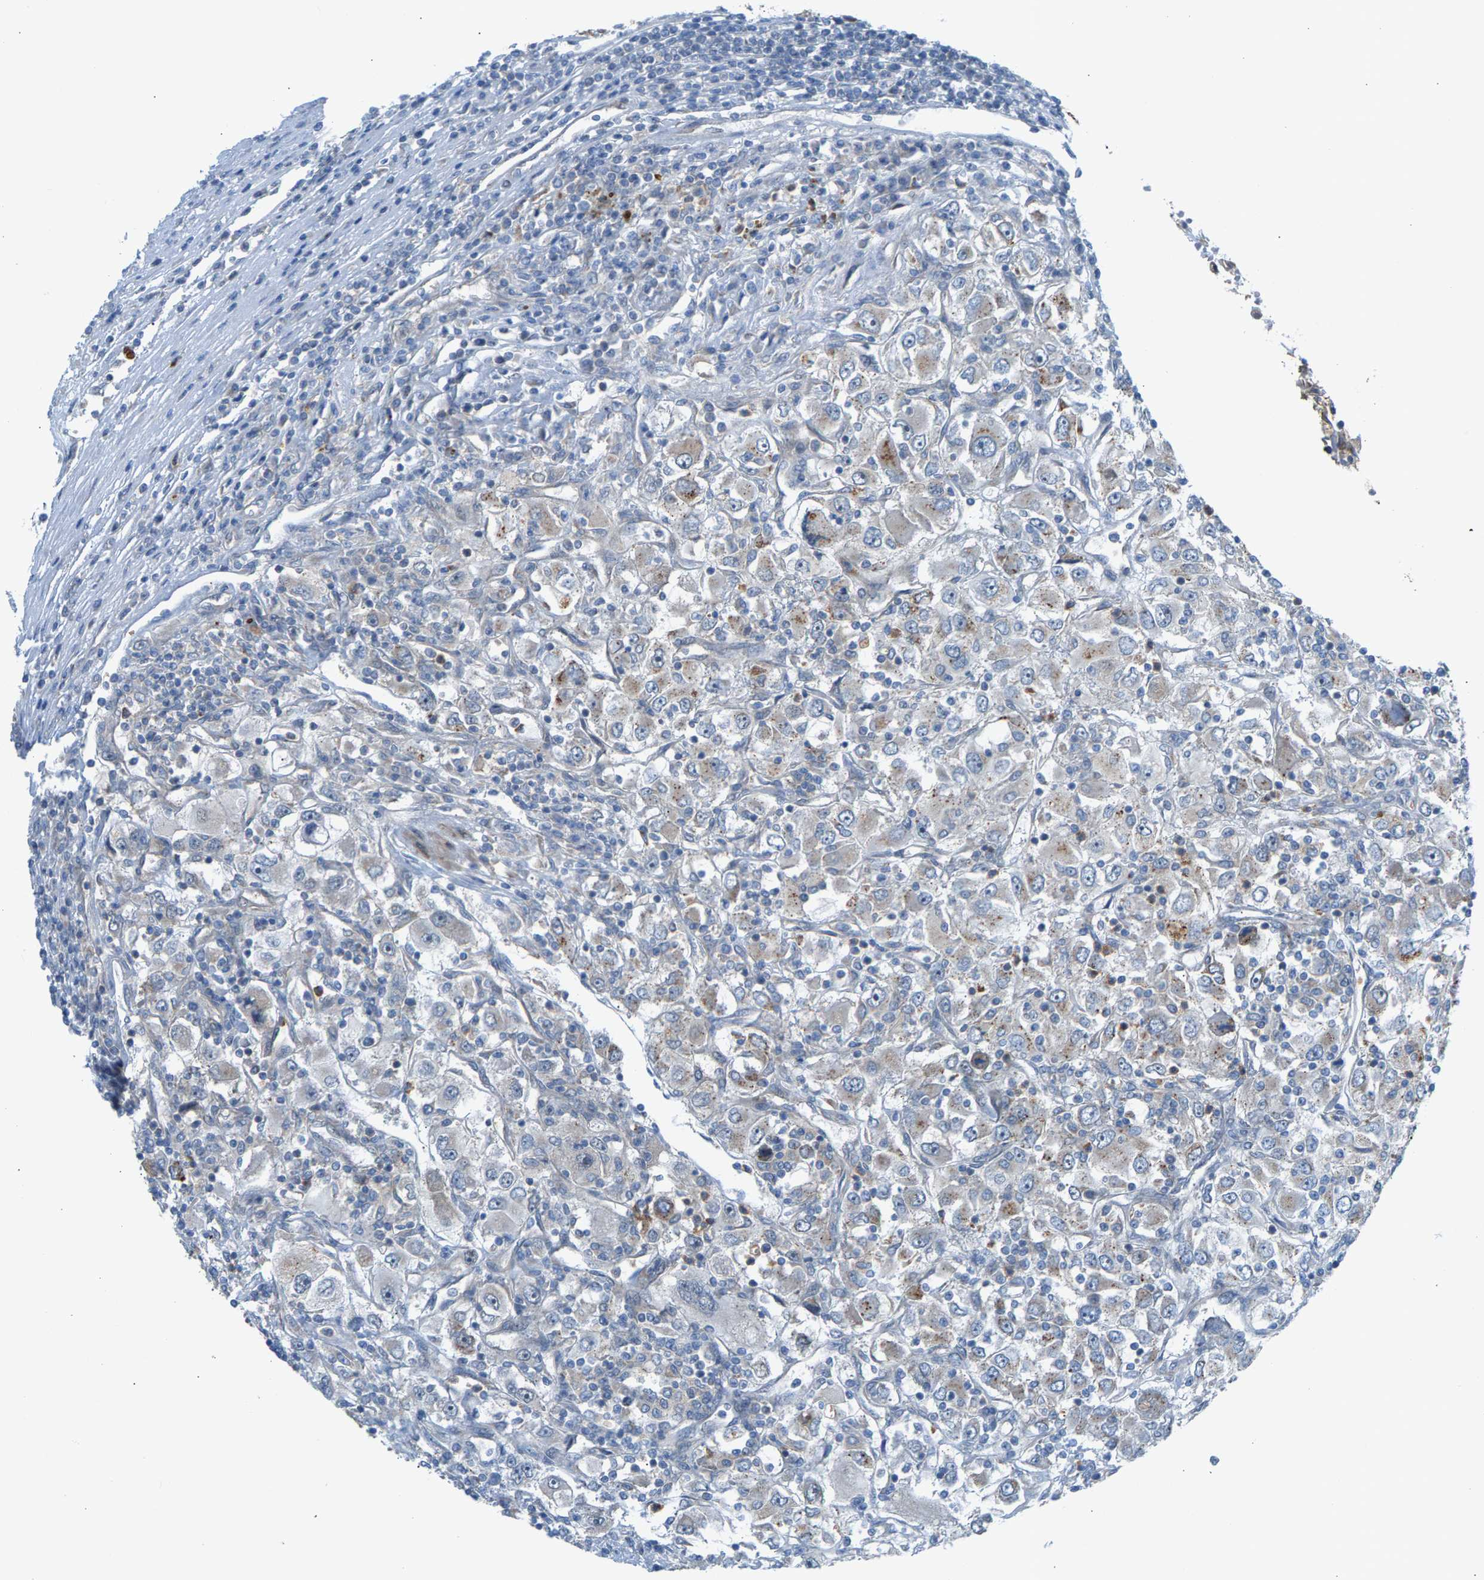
{"staining": {"intensity": "weak", "quantity": "<25%", "location": "cytoplasmic/membranous"}, "tissue": "renal cancer", "cell_type": "Tumor cells", "image_type": "cancer", "snomed": [{"axis": "morphology", "description": "Adenocarcinoma, NOS"}, {"axis": "topography", "description": "Kidney"}], "caption": "Renal cancer (adenocarcinoma) was stained to show a protein in brown. There is no significant staining in tumor cells. The staining was performed using DAB (3,3'-diaminobenzidine) to visualize the protein expression in brown, while the nuclei were stained in blue with hematoxylin (Magnification: 20x).", "gene": "PDCL", "patient": {"sex": "female", "age": 52}}